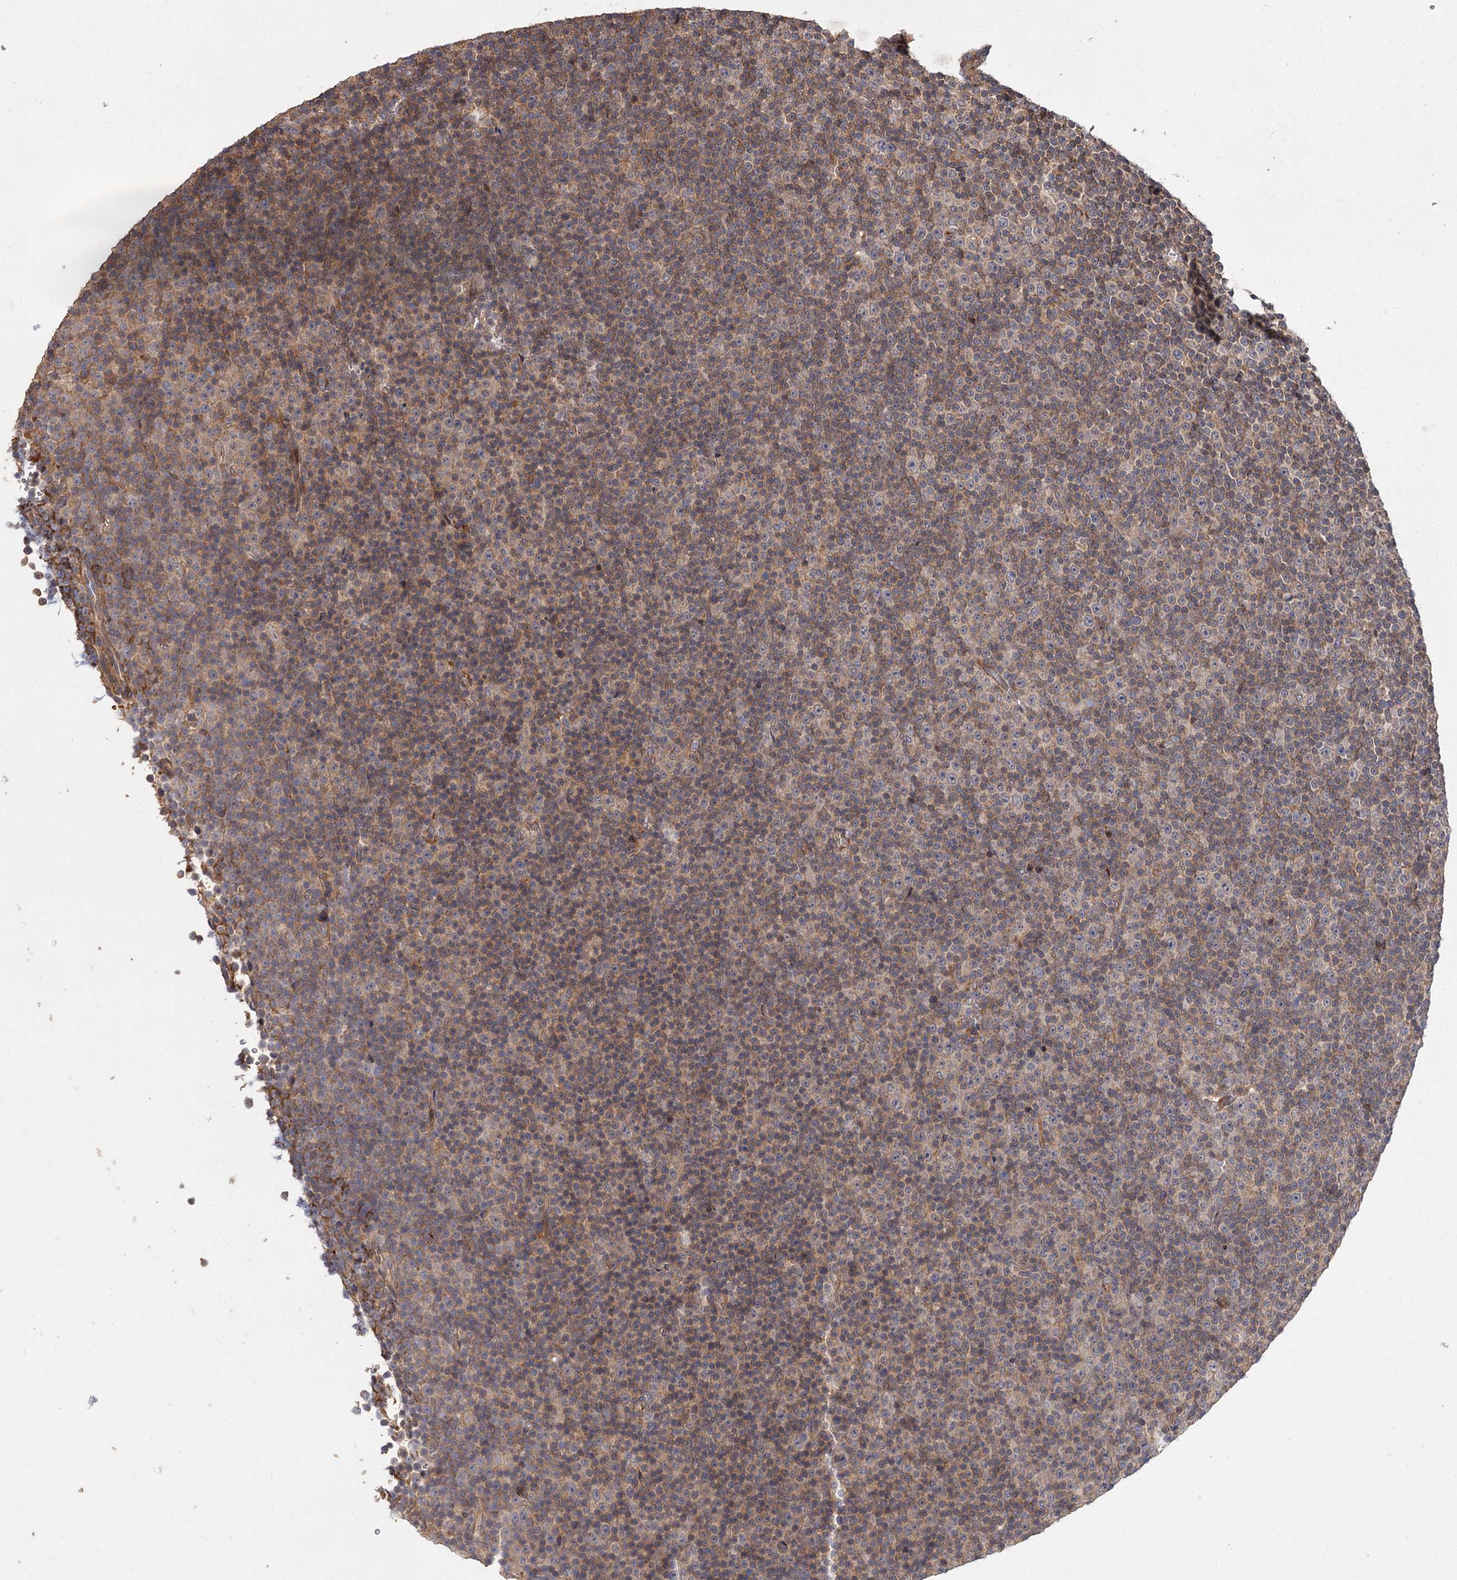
{"staining": {"intensity": "moderate", "quantity": "25%-75%", "location": "cytoplasmic/membranous"}, "tissue": "lymphoma", "cell_type": "Tumor cells", "image_type": "cancer", "snomed": [{"axis": "morphology", "description": "Malignant lymphoma, non-Hodgkin's type, Low grade"}, {"axis": "topography", "description": "Lymph node"}], "caption": "Immunohistochemical staining of human lymphoma demonstrates medium levels of moderate cytoplasmic/membranous protein positivity in about 25%-75% of tumor cells.", "gene": "FBXW8", "patient": {"sex": "female", "age": 67}}